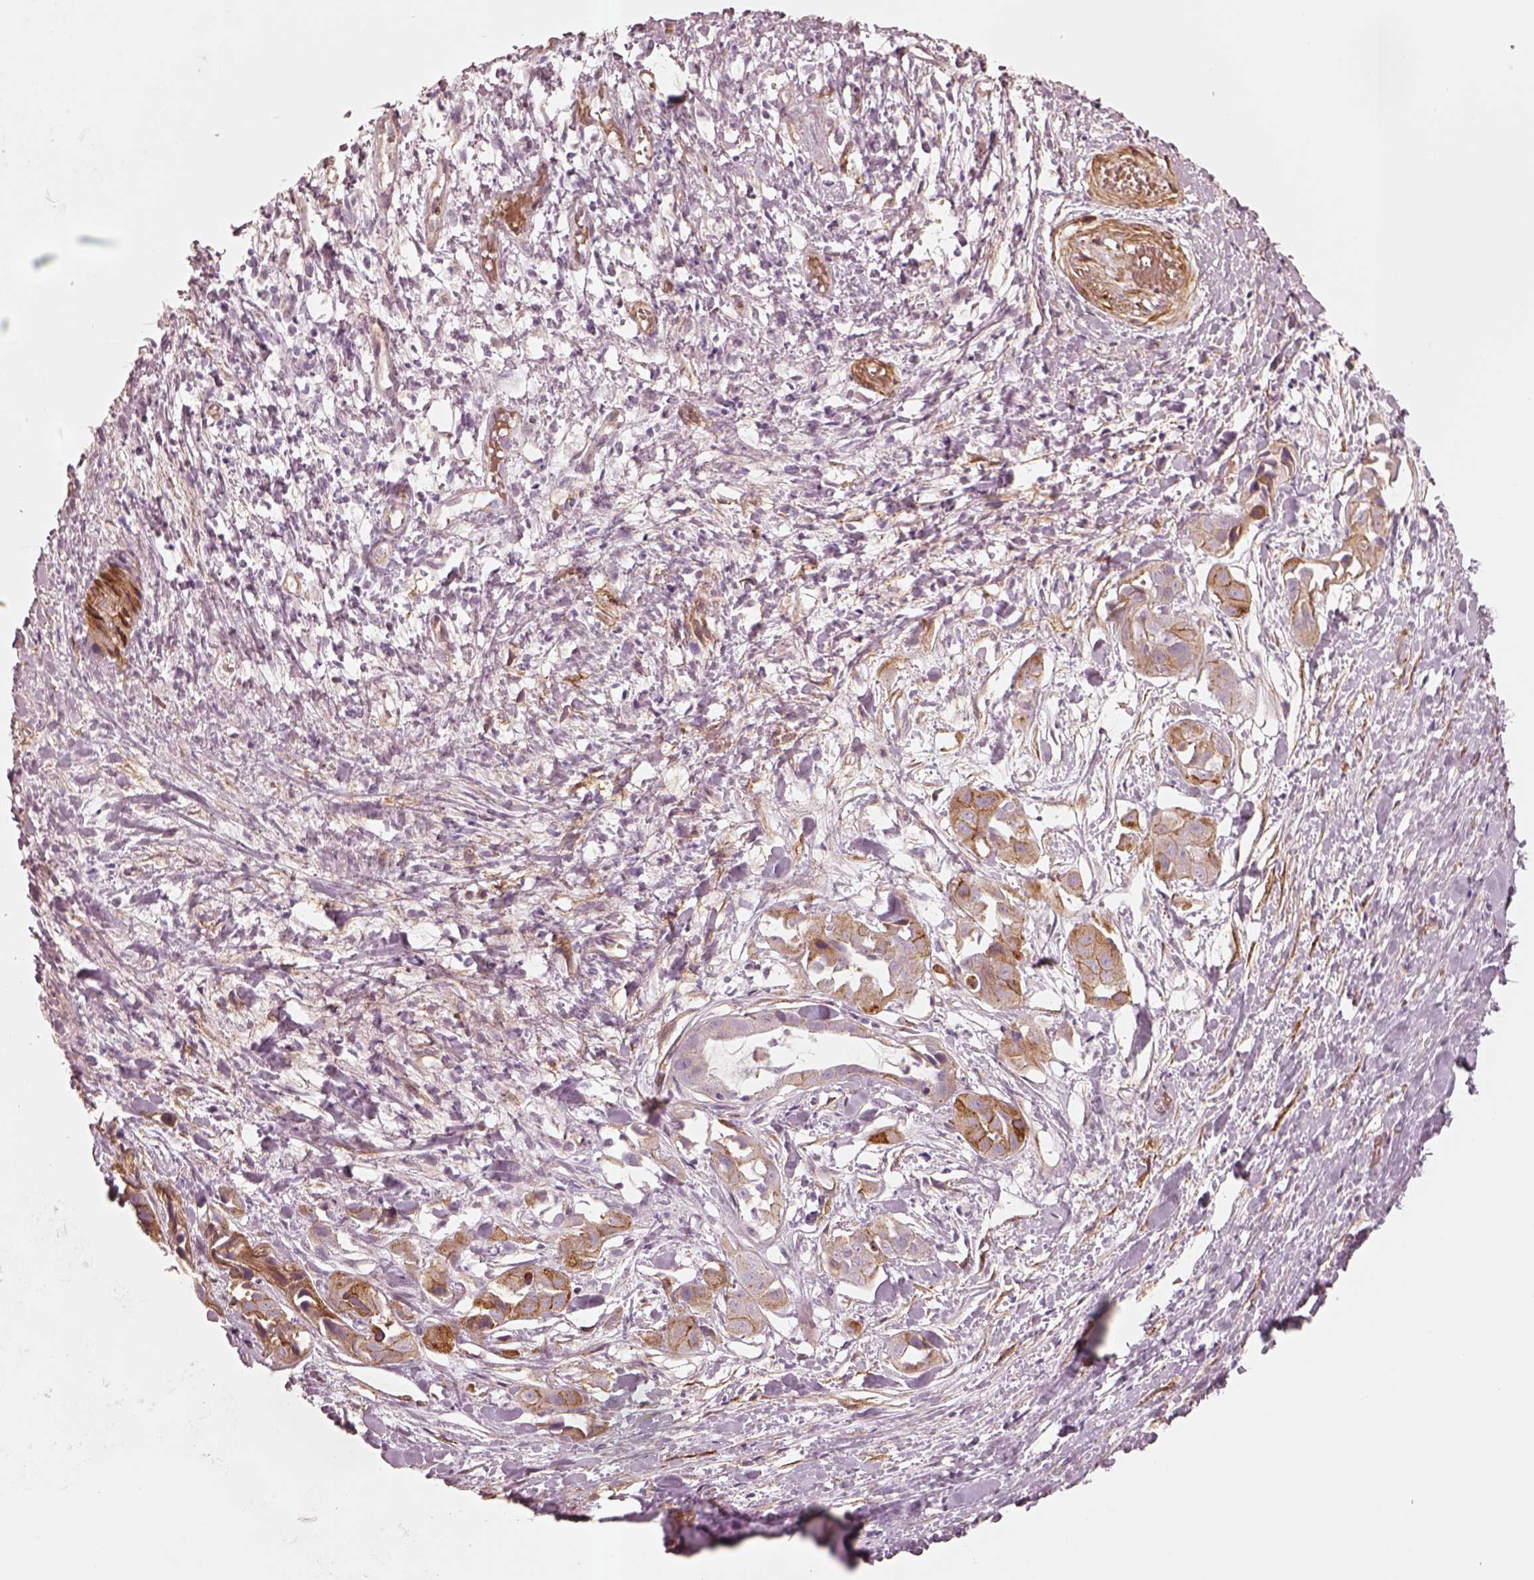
{"staining": {"intensity": "moderate", "quantity": ">75%", "location": "cytoplasmic/membranous"}, "tissue": "liver cancer", "cell_type": "Tumor cells", "image_type": "cancer", "snomed": [{"axis": "morphology", "description": "Cholangiocarcinoma"}, {"axis": "topography", "description": "Liver"}], "caption": "Immunohistochemical staining of human cholangiocarcinoma (liver) reveals moderate cytoplasmic/membranous protein staining in about >75% of tumor cells. The protein of interest is stained brown, and the nuclei are stained in blue (DAB IHC with brightfield microscopy, high magnification).", "gene": "CRYM", "patient": {"sex": "female", "age": 52}}